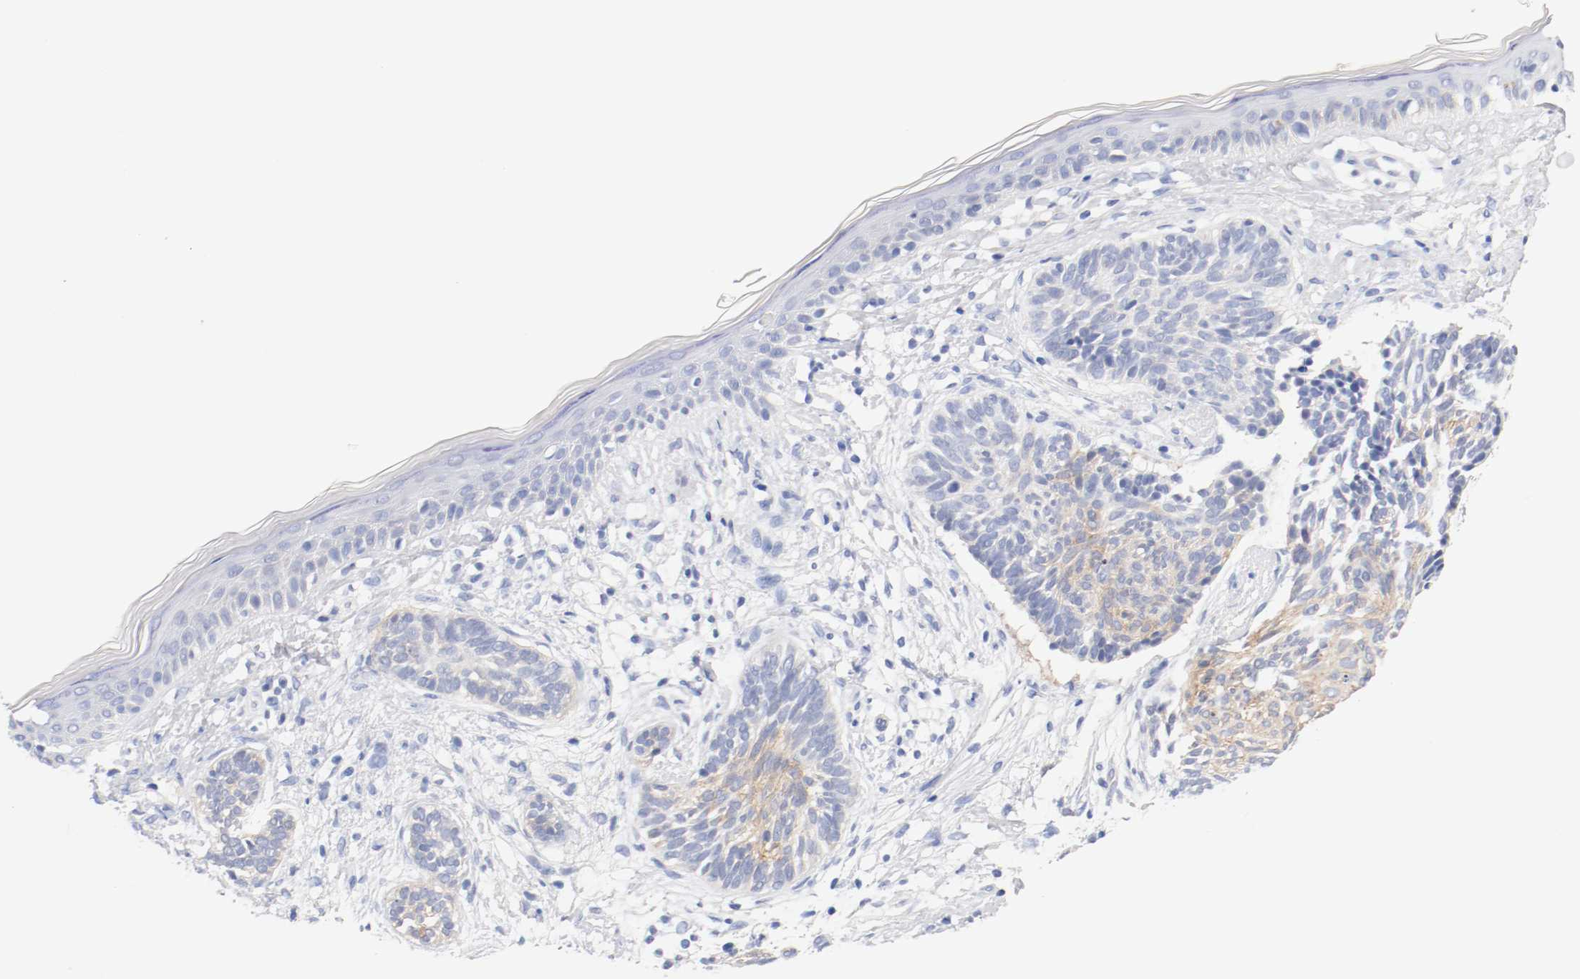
{"staining": {"intensity": "weak", "quantity": "25%-75%", "location": "cytoplasmic/membranous"}, "tissue": "skin cancer", "cell_type": "Tumor cells", "image_type": "cancer", "snomed": [{"axis": "morphology", "description": "Normal tissue, NOS"}, {"axis": "morphology", "description": "Basal cell carcinoma"}, {"axis": "topography", "description": "Skin"}], "caption": "Immunohistochemistry (IHC) (DAB (3,3'-diaminobenzidine)) staining of human skin cancer shows weak cytoplasmic/membranous protein expression in approximately 25%-75% of tumor cells.", "gene": "HOMER1", "patient": {"sex": "male", "age": 63}}